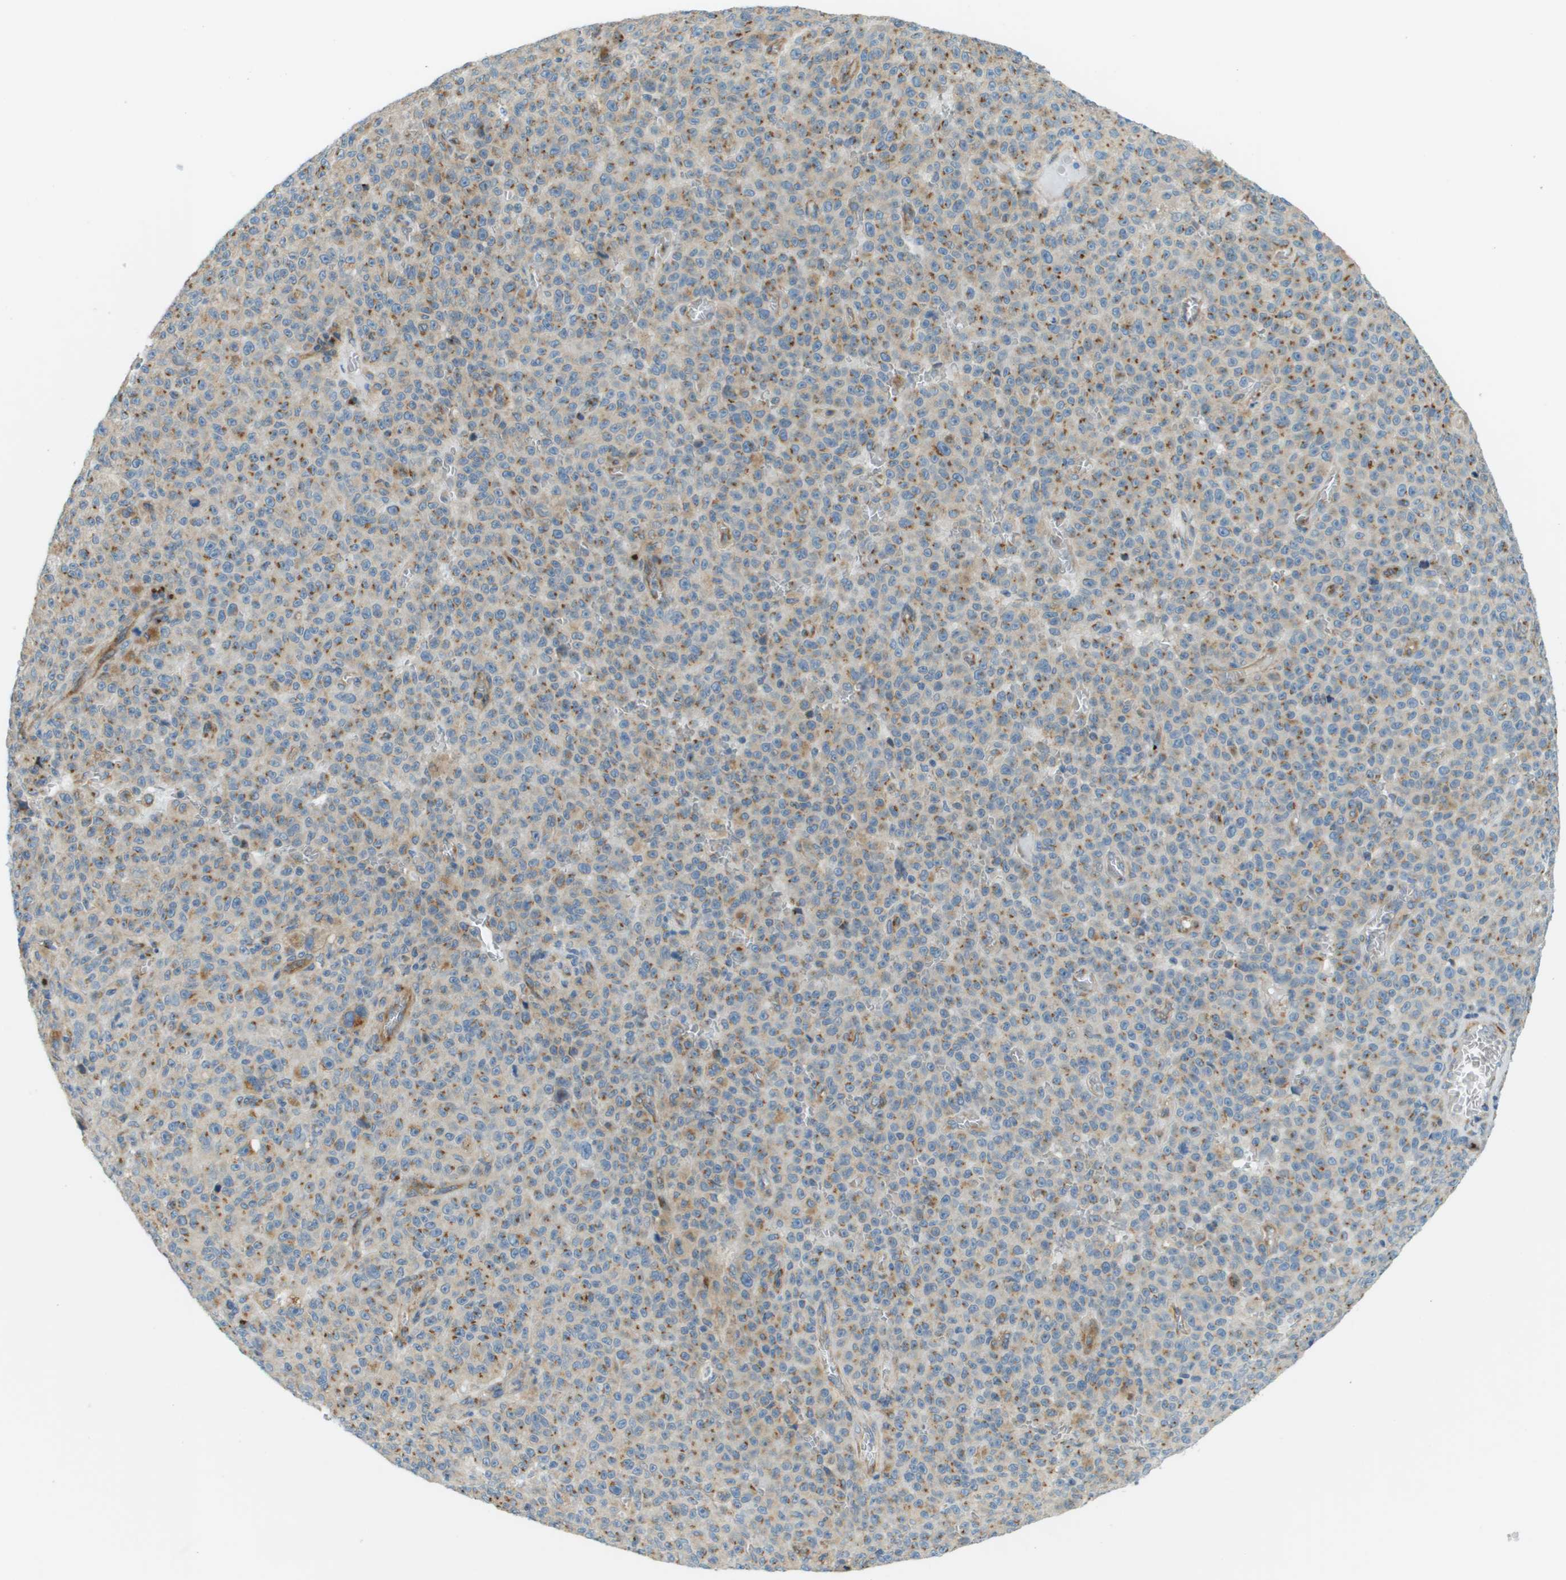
{"staining": {"intensity": "moderate", "quantity": ">75%", "location": "cytoplasmic/membranous"}, "tissue": "melanoma", "cell_type": "Tumor cells", "image_type": "cancer", "snomed": [{"axis": "morphology", "description": "Malignant melanoma, NOS"}, {"axis": "topography", "description": "Skin"}], "caption": "This image reveals immunohistochemistry (IHC) staining of human melanoma, with medium moderate cytoplasmic/membranous expression in approximately >75% of tumor cells.", "gene": "ACBD3", "patient": {"sex": "female", "age": 82}}